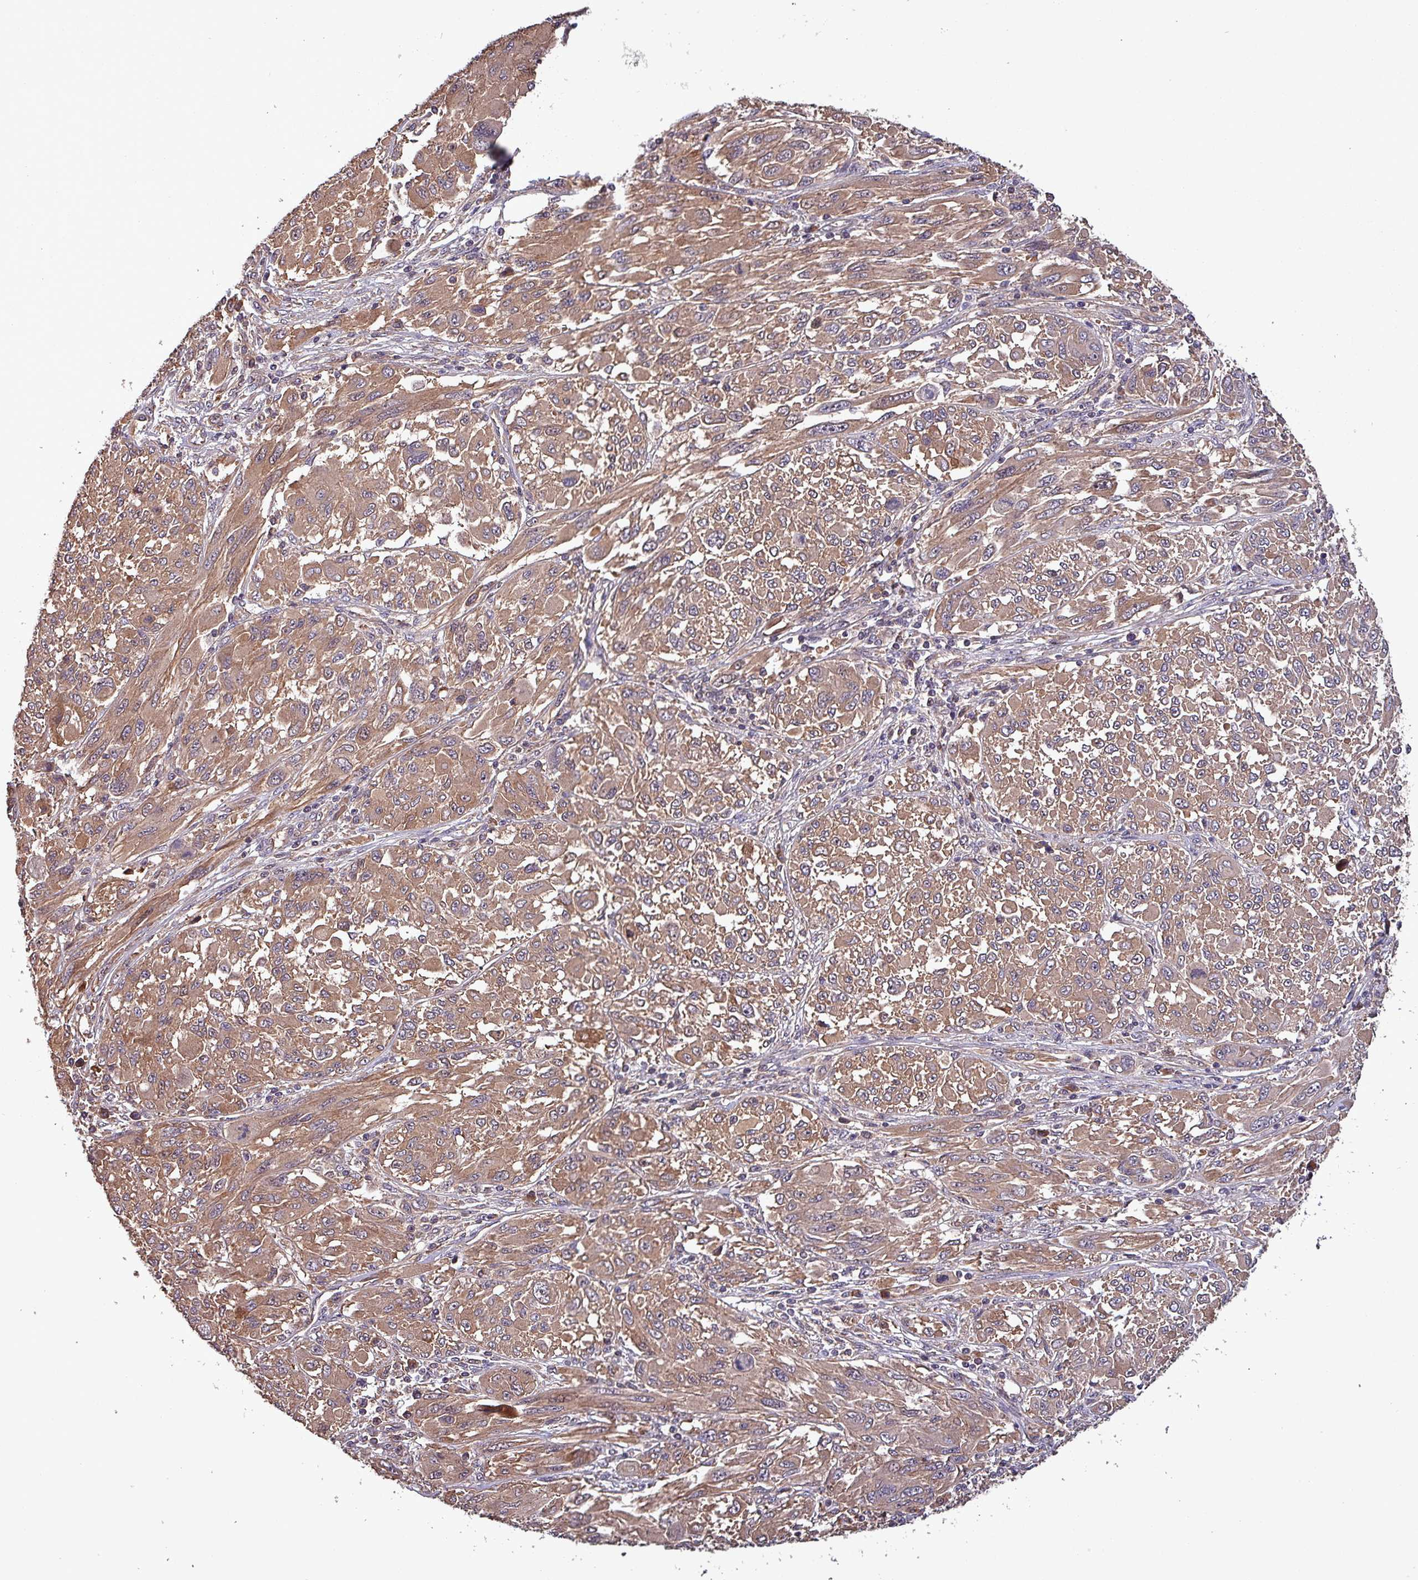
{"staining": {"intensity": "moderate", "quantity": ">75%", "location": "cytoplasmic/membranous"}, "tissue": "melanoma", "cell_type": "Tumor cells", "image_type": "cancer", "snomed": [{"axis": "morphology", "description": "Malignant melanoma, NOS"}, {"axis": "topography", "description": "Skin"}], "caption": "Human malignant melanoma stained with a protein marker shows moderate staining in tumor cells.", "gene": "PAFAH1B2", "patient": {"sex": "female", "age": 91}}